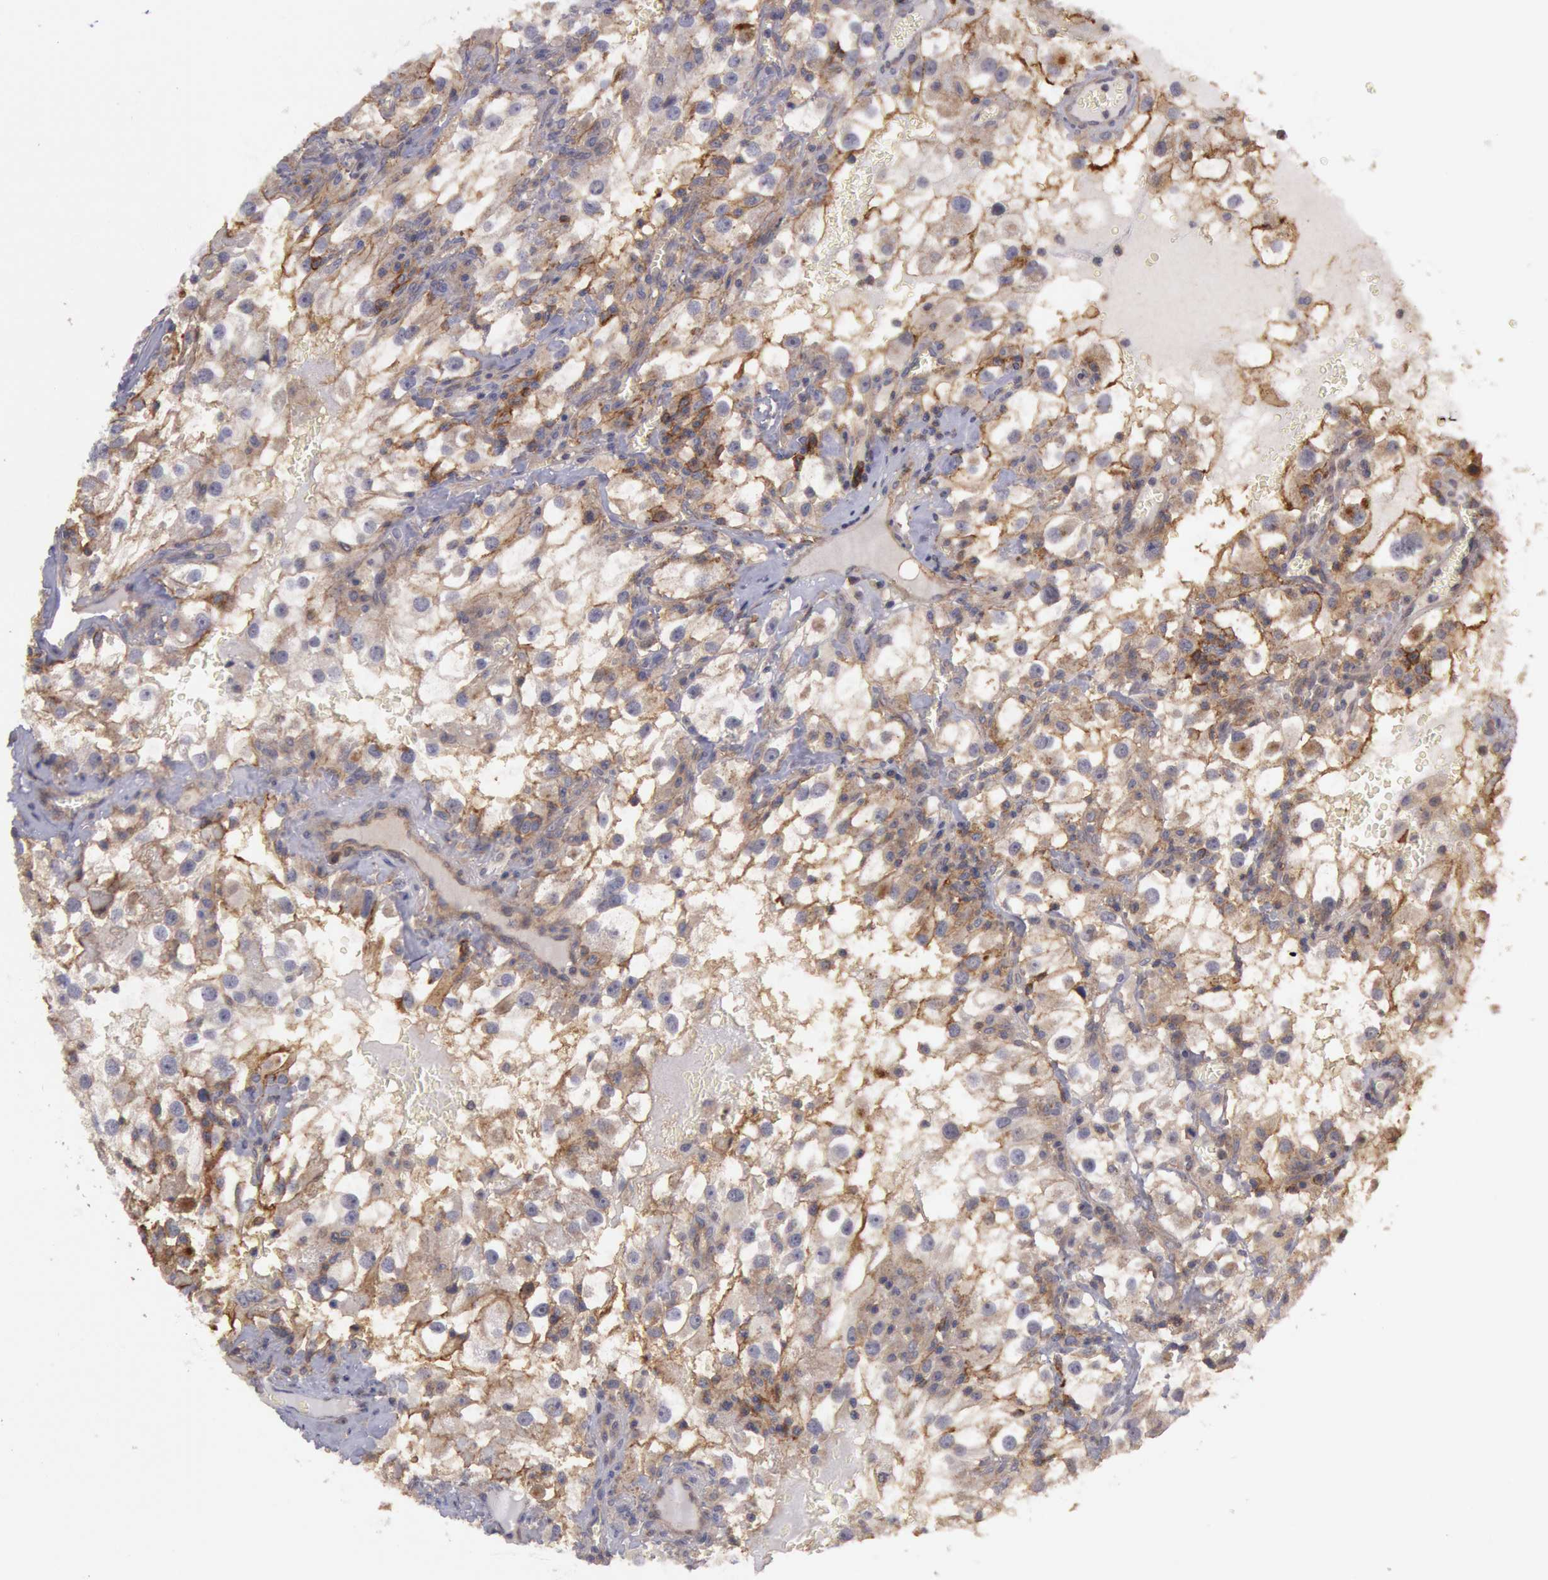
{"staining": {"intensity": "moderate", "quantity": "25%-75%", "location": "cytoplasmic/membranous"}, "tissue": "renal cancer", "cell_type": "Tumor cells", "image_type": "cancer", "snomed": [{"axis": "morphology", "description": "Adenocarcinoma, NOS"}, {"axis": "topography", "description": "Kidney"}], "caption": "The histopathology image displays immunohistochemical staining of adenocarcinoma (renal). There is moderate cytoplasmic/membranous positivity is identified in approximately 25%-75% of tumor cells. (DAB (3,3'-diaminobenzidine) IHC with brightfield microscopy, high magnification).", "gene": "TRIB2", "patient": {"sex": "female", "age": 52}}